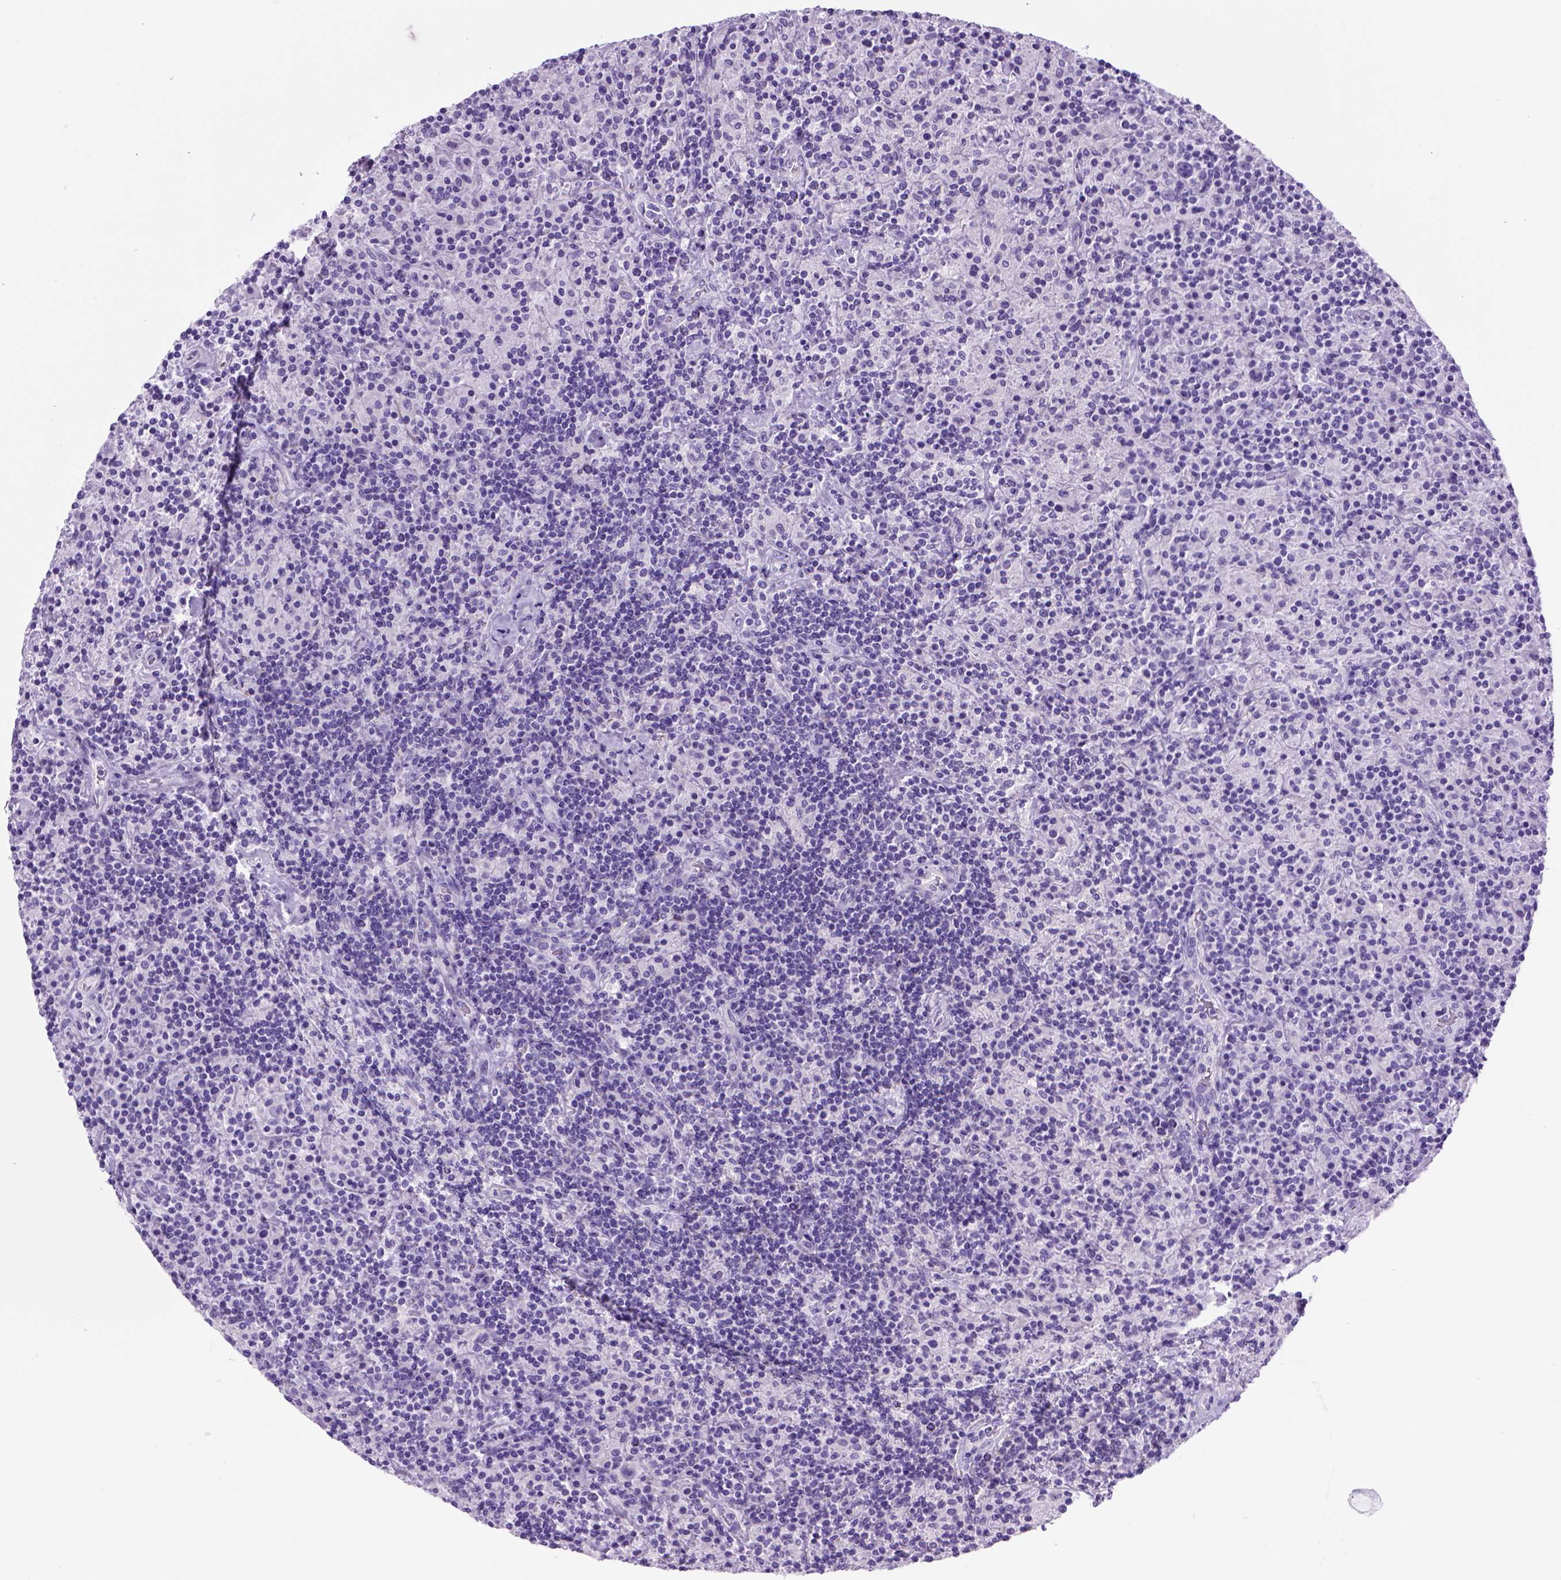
{"staining": {"intensity": "negative", "quantity": "none", "location": "none"}, "tissue": "lymphoma", "cell_type": "Tumor cells", "image_type": "cancer", "snomed": [{"axis": "morphology", "description": "Hodgkin's disease, NOS"}, {"axis": "topography", "description": "Lymph node"}], "caption": "Tumor cells are negative for brown protein staining in lymphoma.", "gene": "ARHGEF33", "patient": {"sex": "male", "age": 70}}